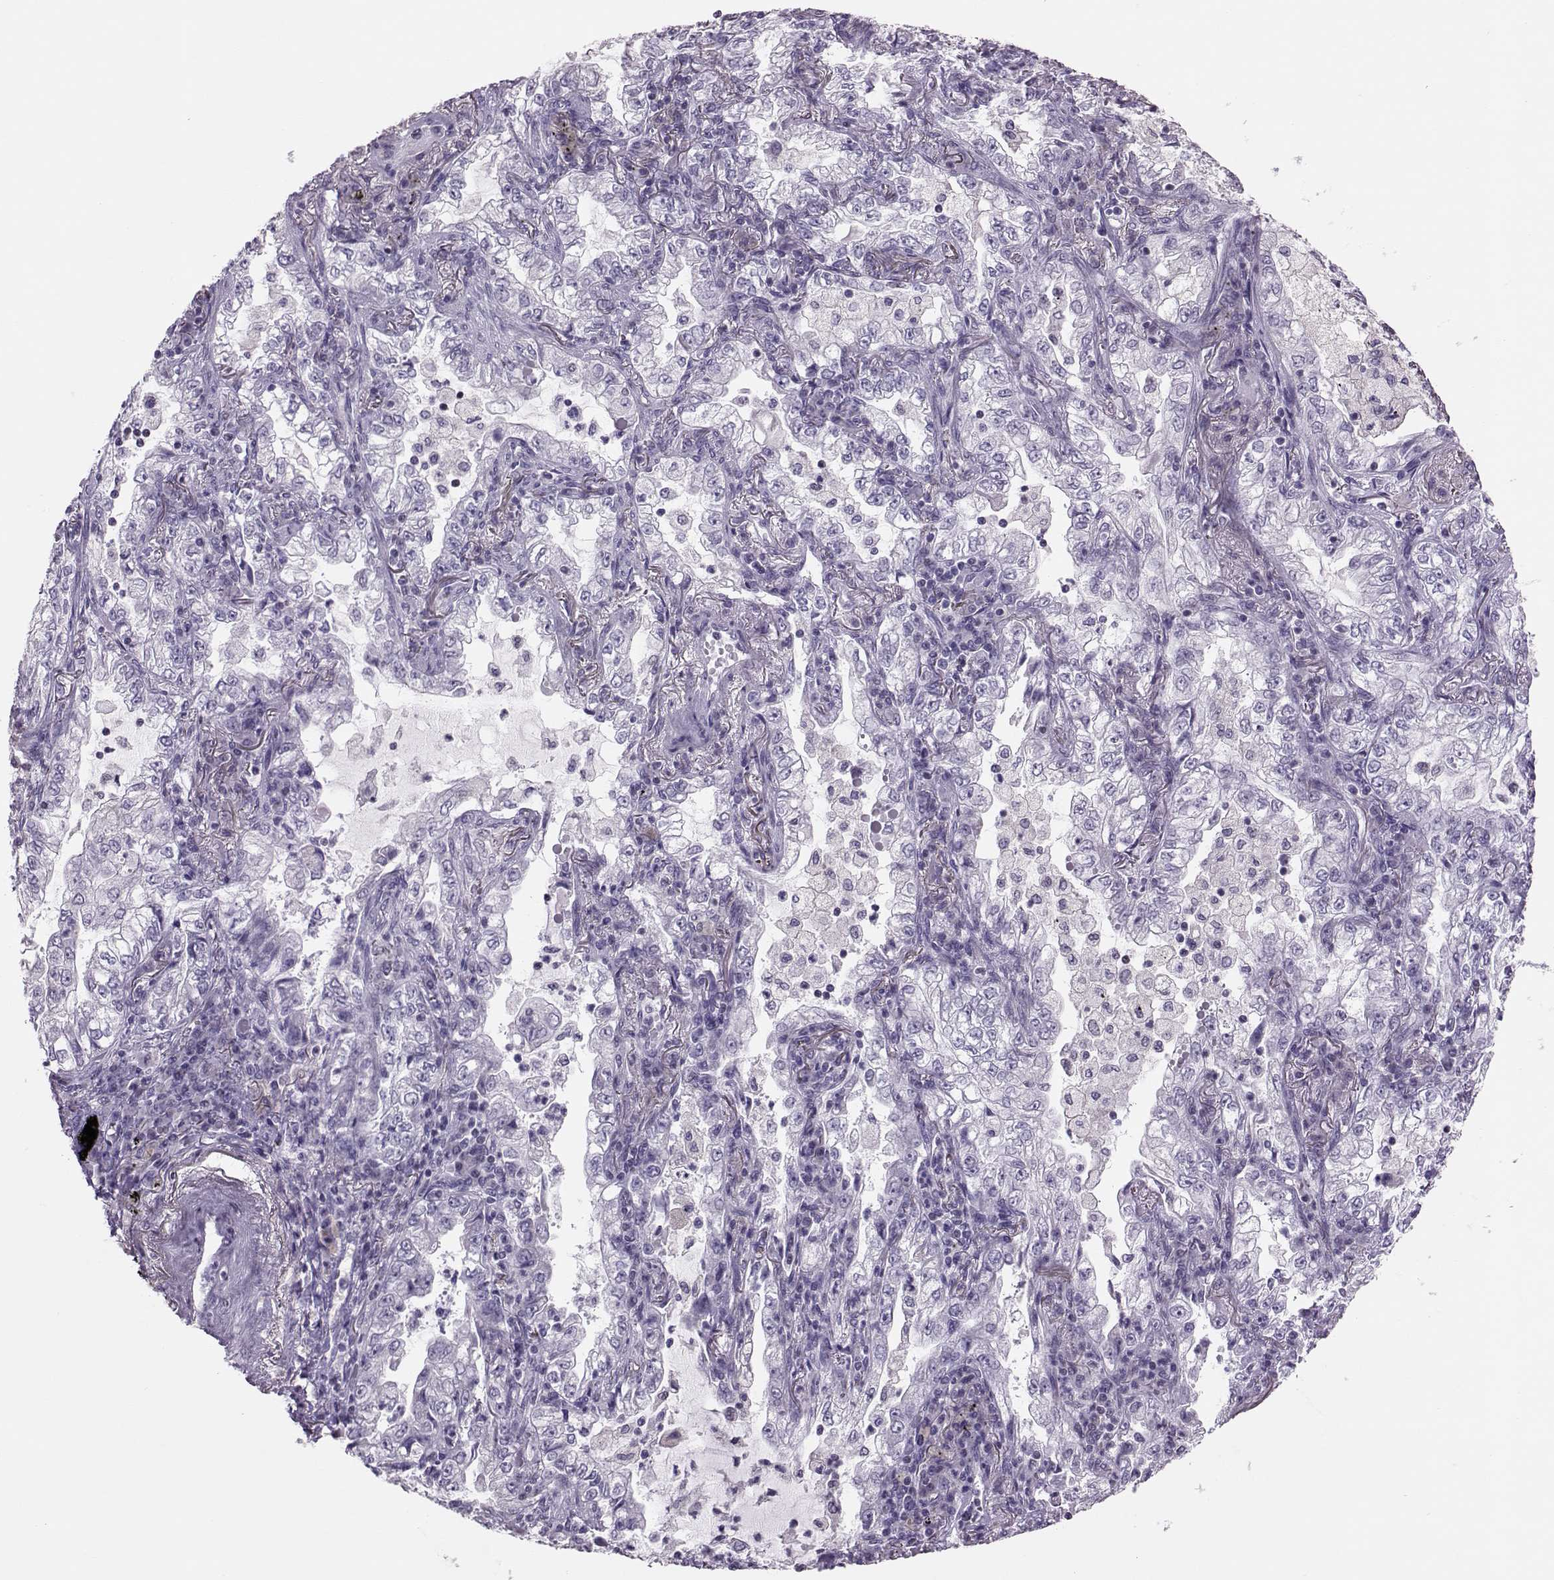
{"staining": {"intensity": "negative", "quantity": "none", "location": "none"}, "tissue": "lung cancer", "cell_type": "Tumor cells", "image_type": "cancer", "snomed": [{"axis": "morphology", "description": "Adenocarcinoma, NOS"}, {"axis": "topography", "description": "Lung"}], "caption": "The photomicrograph displays no staining of tumor cells in adenocarcinoma (lung).", "gene": "DNAAF1", "patient": {"sex": "female", "age": 73}}